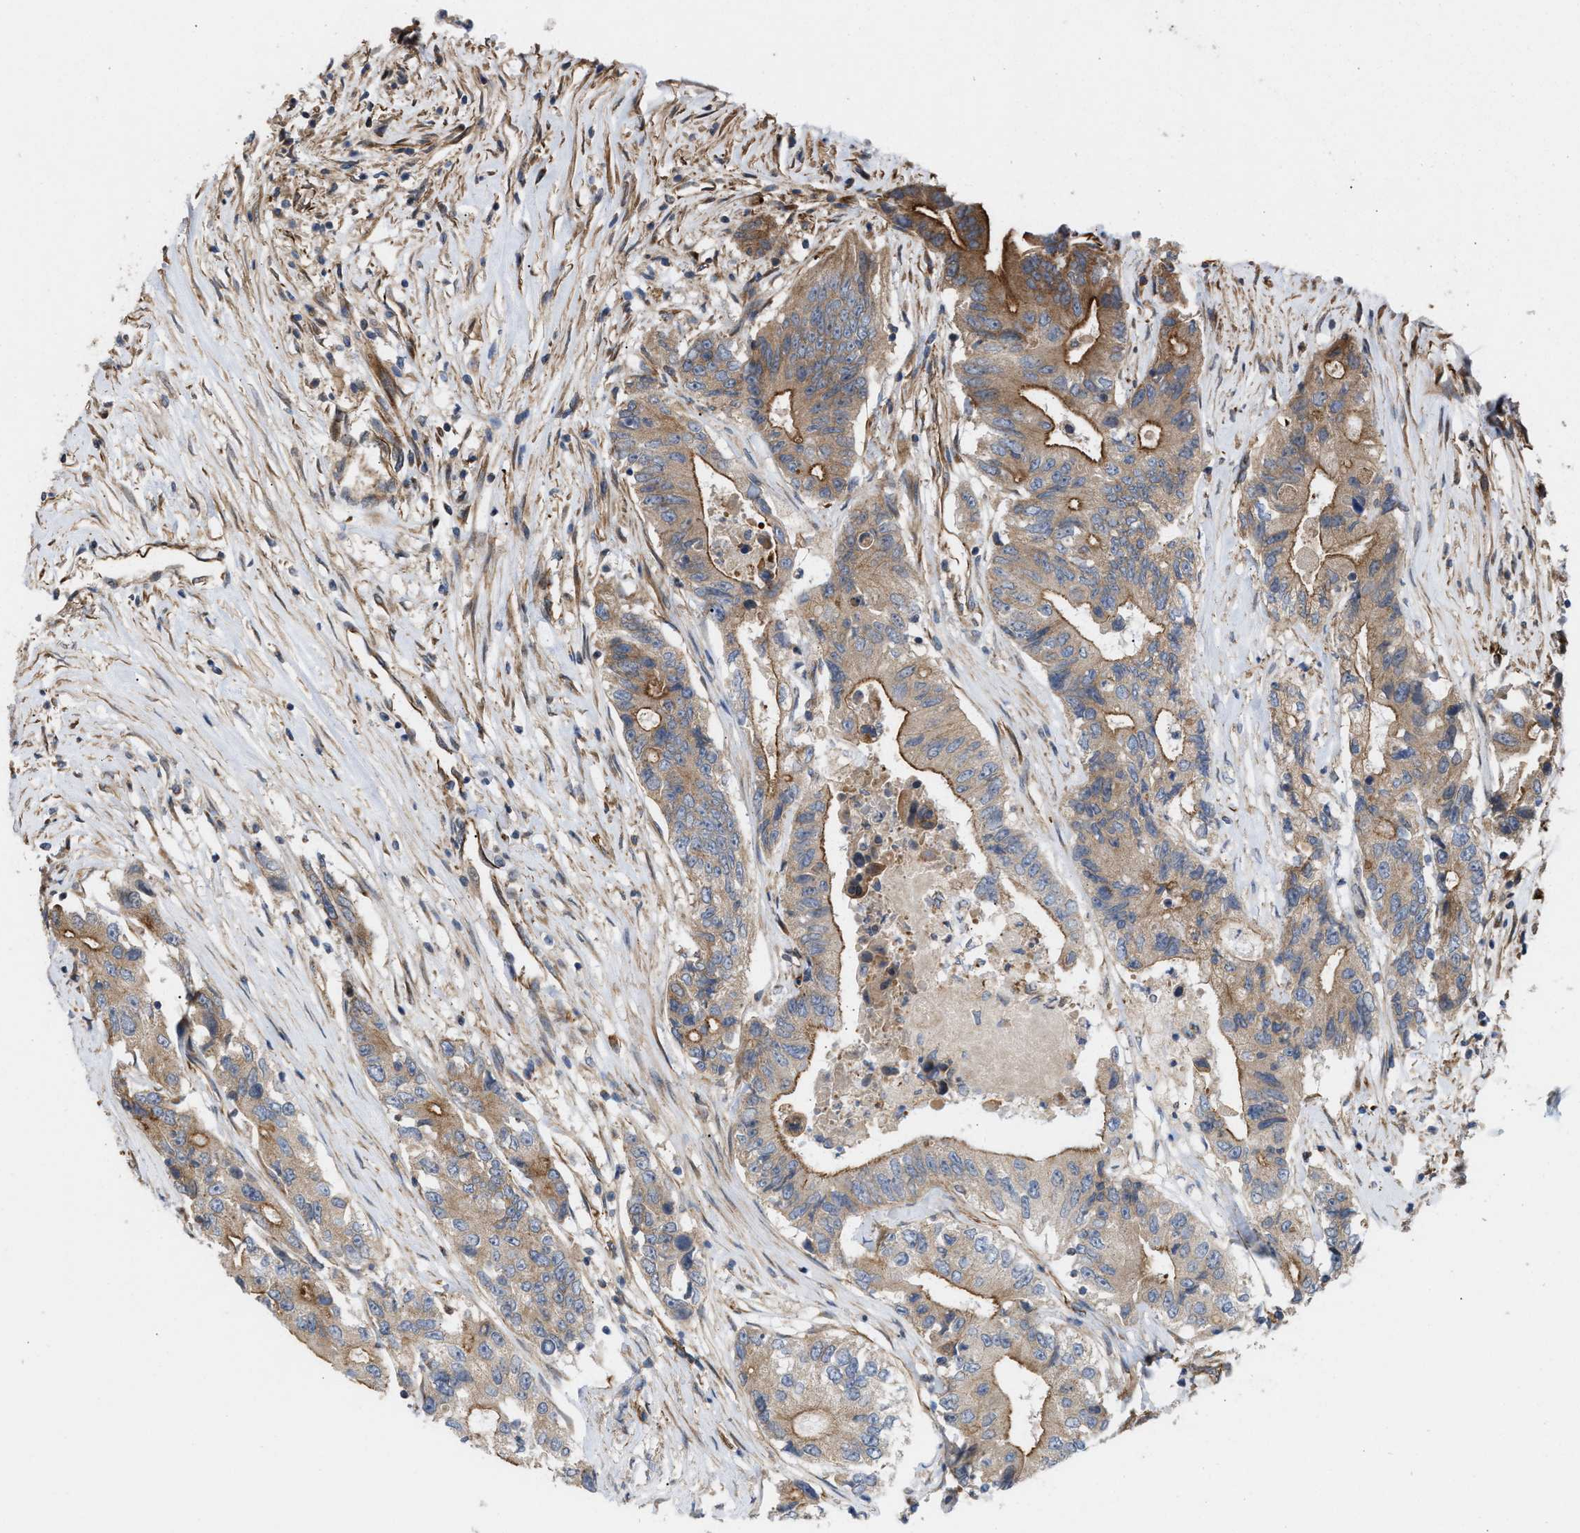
{"staining": {"intensity": "moderate", "quantity": "25%-75%", "location": "cytoplasmic/membranous"}, "tissue": "colorectal cancer", "cell_type": "Tumor cells", "image_type": "cancer", "snomed": [{"axis": "morphology", "description": "Adenocarcinoma, NOS"}, {"axis": "topography", "description": "Colon"}], "caption": "Colorectal cancer stained with DAB (3,3'-diaminobenzidine) immunohistochemistry shows medium levels of moderate cytoplasmic/membranous staining in approximately 25%-75% of tumor cells.", "gene": "EPS15L1", "patient": {"sex": "female", "age": 77}}